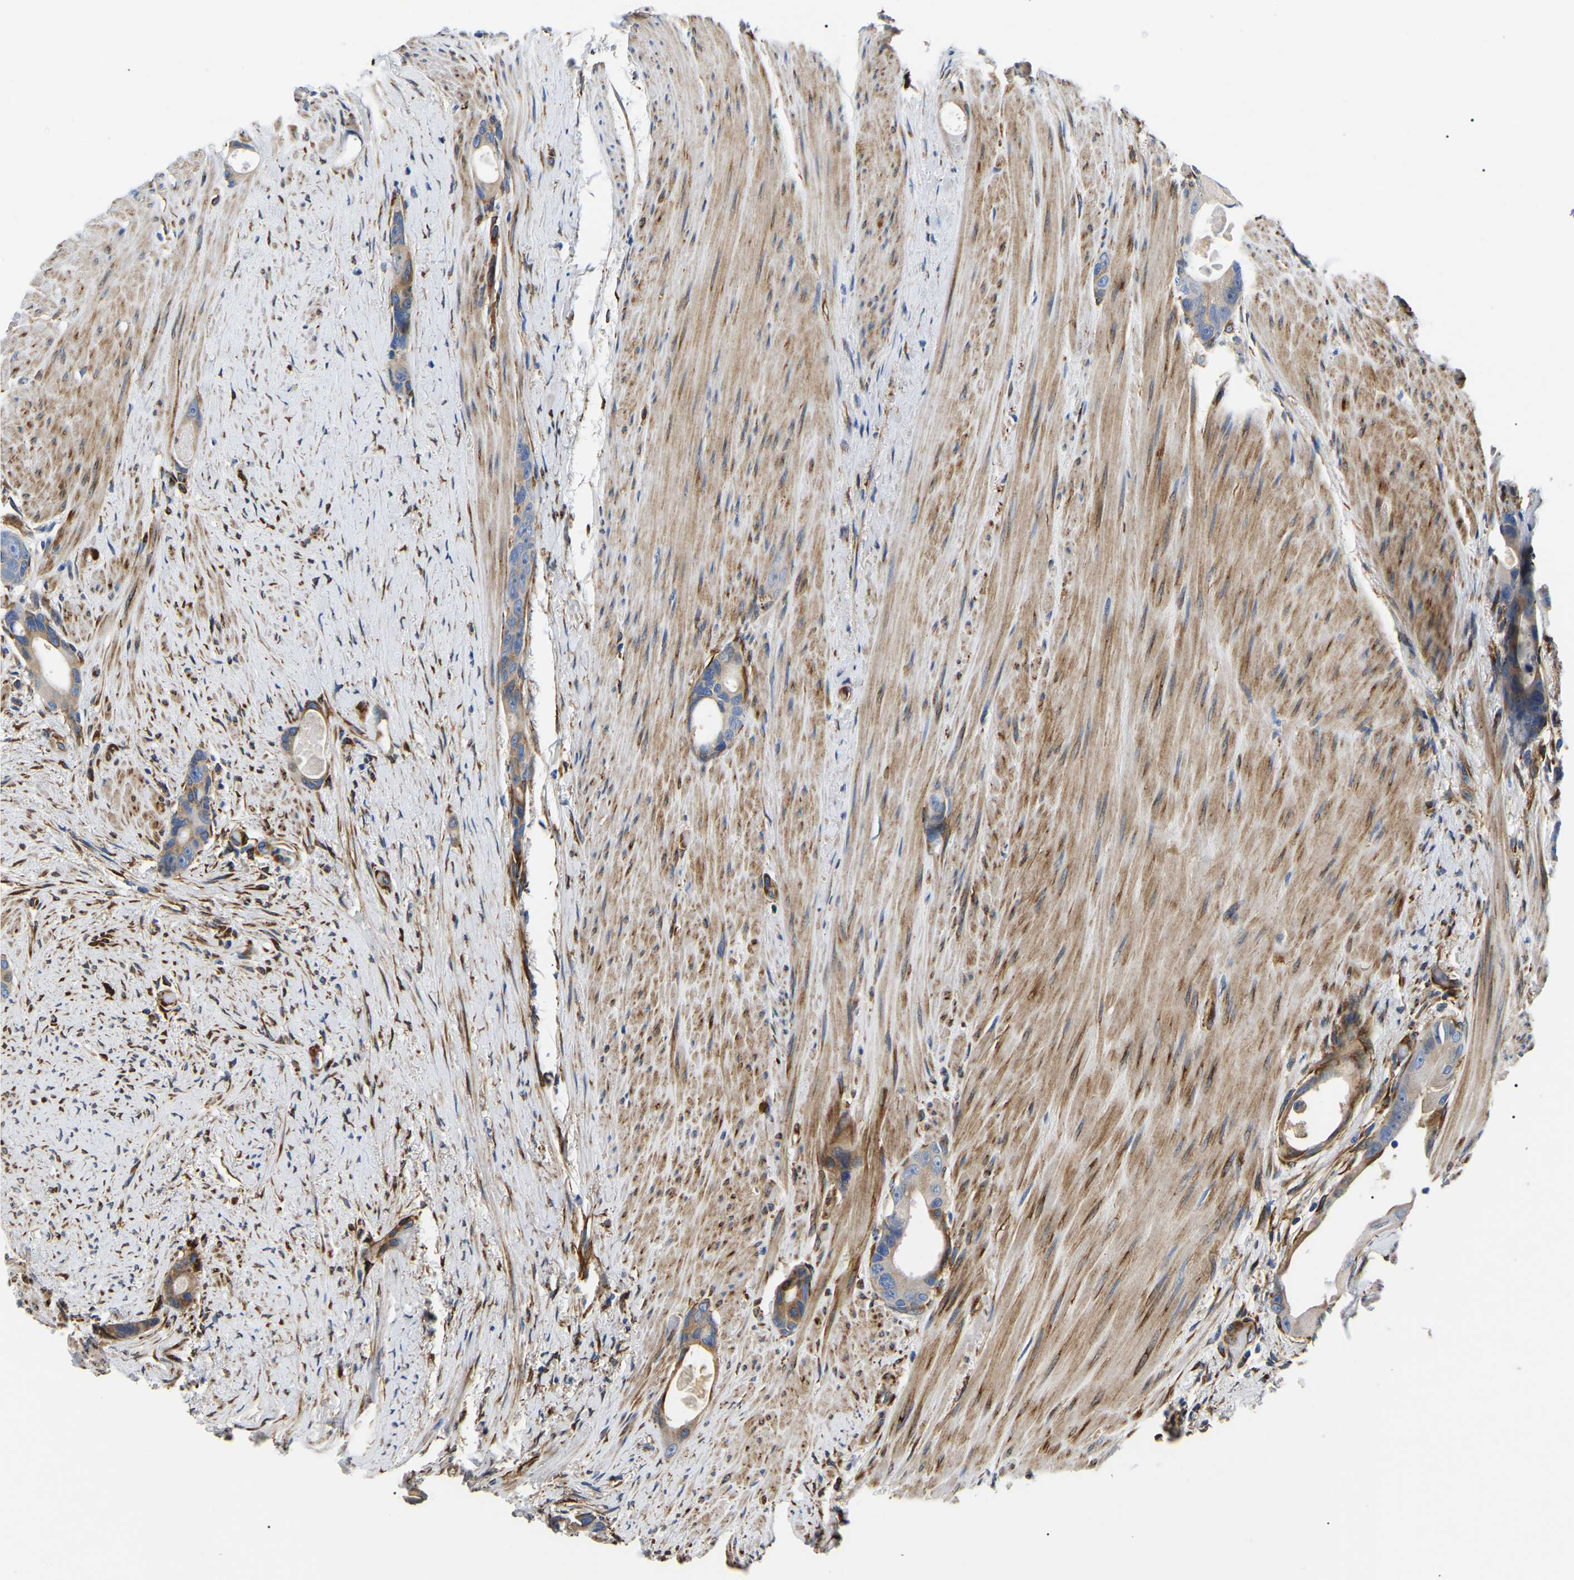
{"staining": {"intensity": "moderate", "quantity": "<25%", "location": "cytoplasmic/membranous"}, "tissue": "colorectal cancer", "cell_type": "Tumor cells", "image_type": "cancer", "snomed": [{"axis": "morphology", "description": "Adenocarcinoma, NOS"}, {"axis": "topography", "description": "Rectum"}], "caption": "The micrograph exhibits staining of colorectal cancer, revealing moderate cytoplasmic/membranous protein expression (brown color) within tumor cells. (DAB (3,3'-diaminobenzidine) = brown stain, brightfield microscopy at high magnification).", "gene": "DUSP8", "patient": {"sex": "male", "age": 51}}